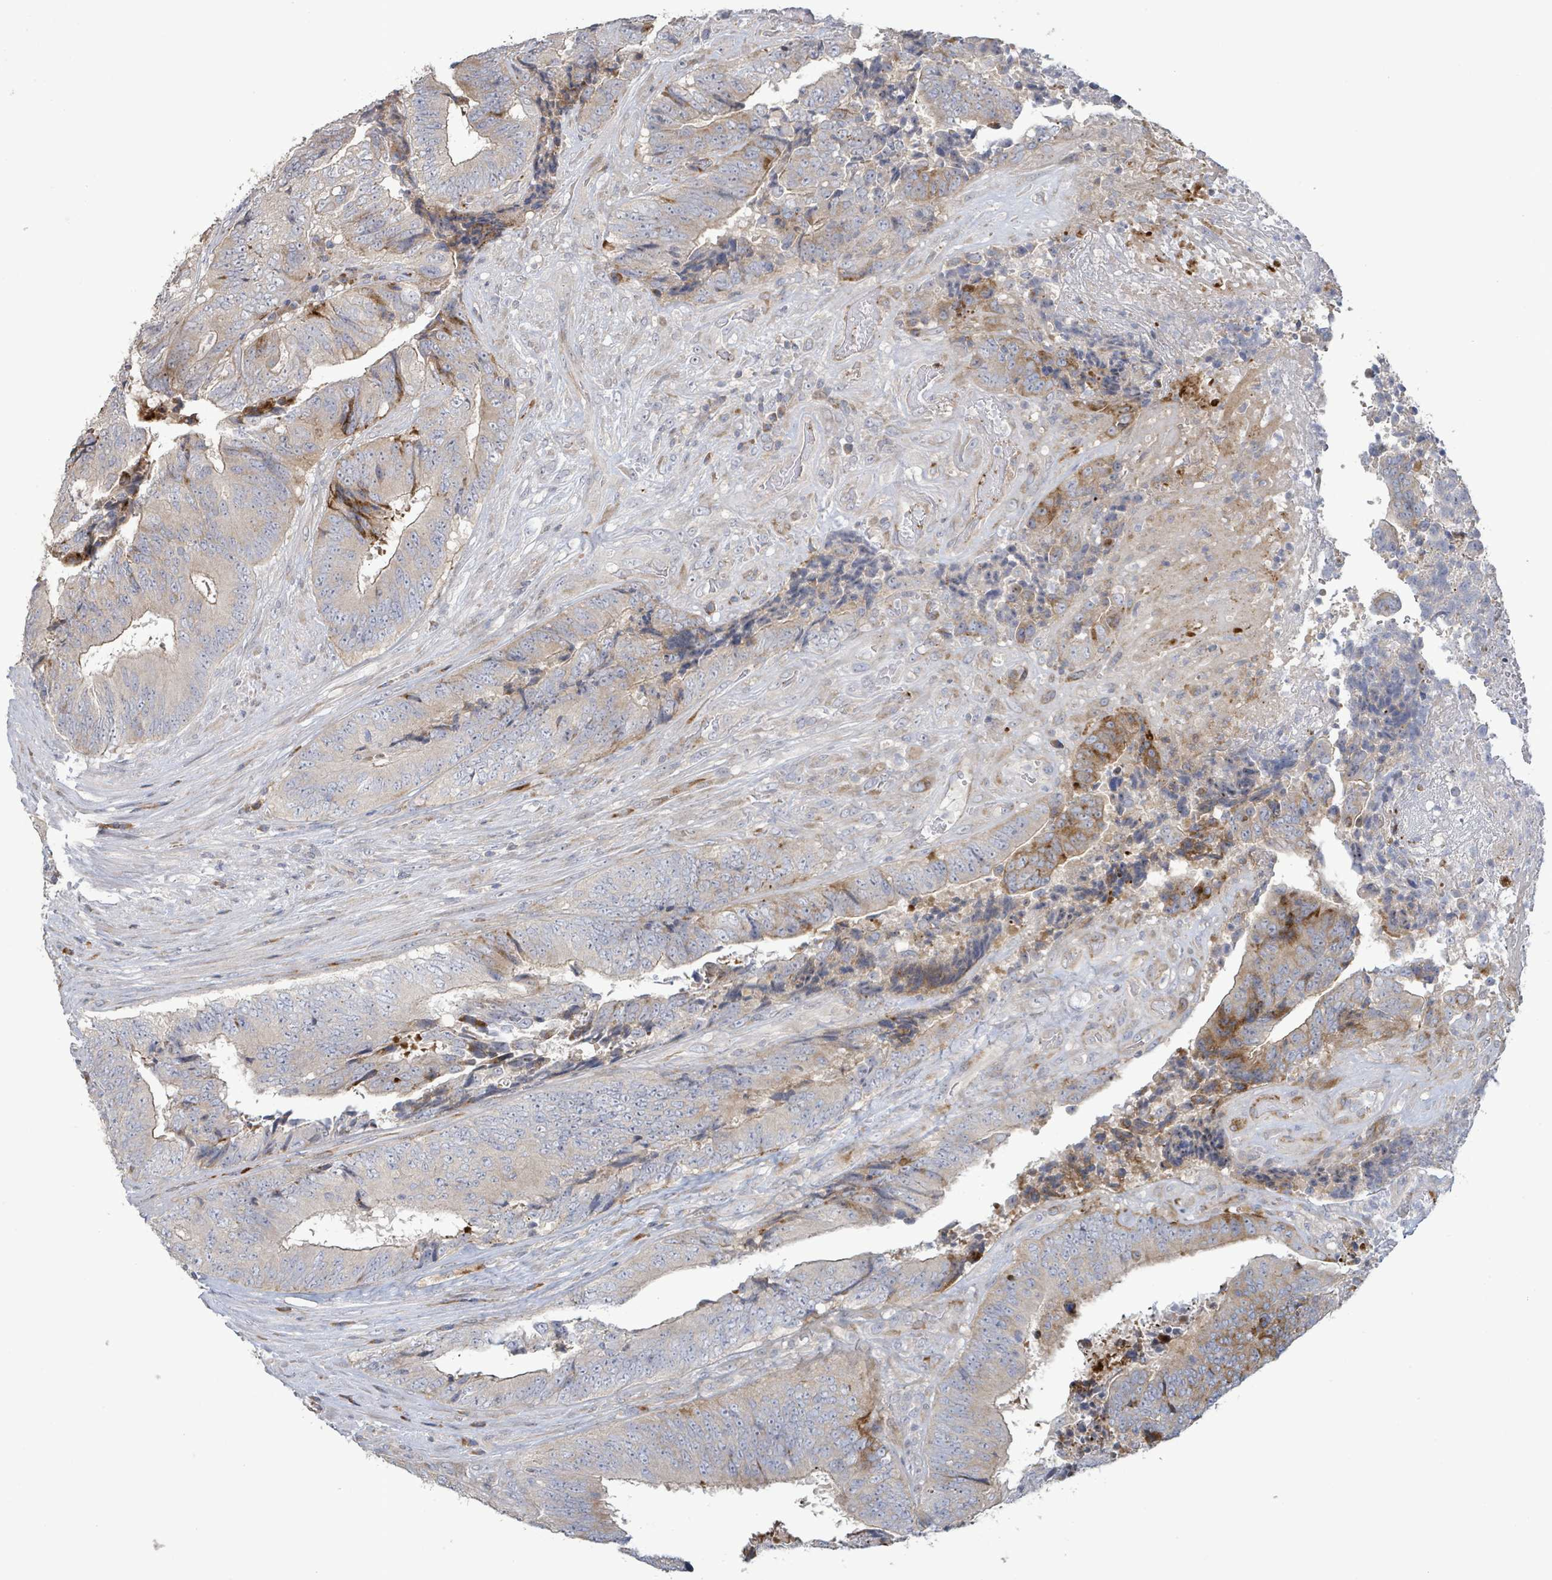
{"staining": {"intensity": "strong", "quantity": "<25%", "location": "cytoplasmic/membranous"}, "tissue": "colorectal cancer", "cell_type": "Tumor cells", "image_type": "cancer", "snomed": [{"axis": "morphology", "description": "Adenocarcinoma, NOS"}, {"axis": "topography", "description": "Rectum"}], "caption": "DAB (3,3'-diaminobenzidine) immunohistochemical staining of adenocarcinoma (colorectal) demonstrates strong cytoplasmic/membranous protein positivity in about <25% of tumor cells. (brown staining indicates protein expression, while blue staining denotes nuclei).", "gene": "LILRA4", "patient": {"sex": "male", "age": 72}}